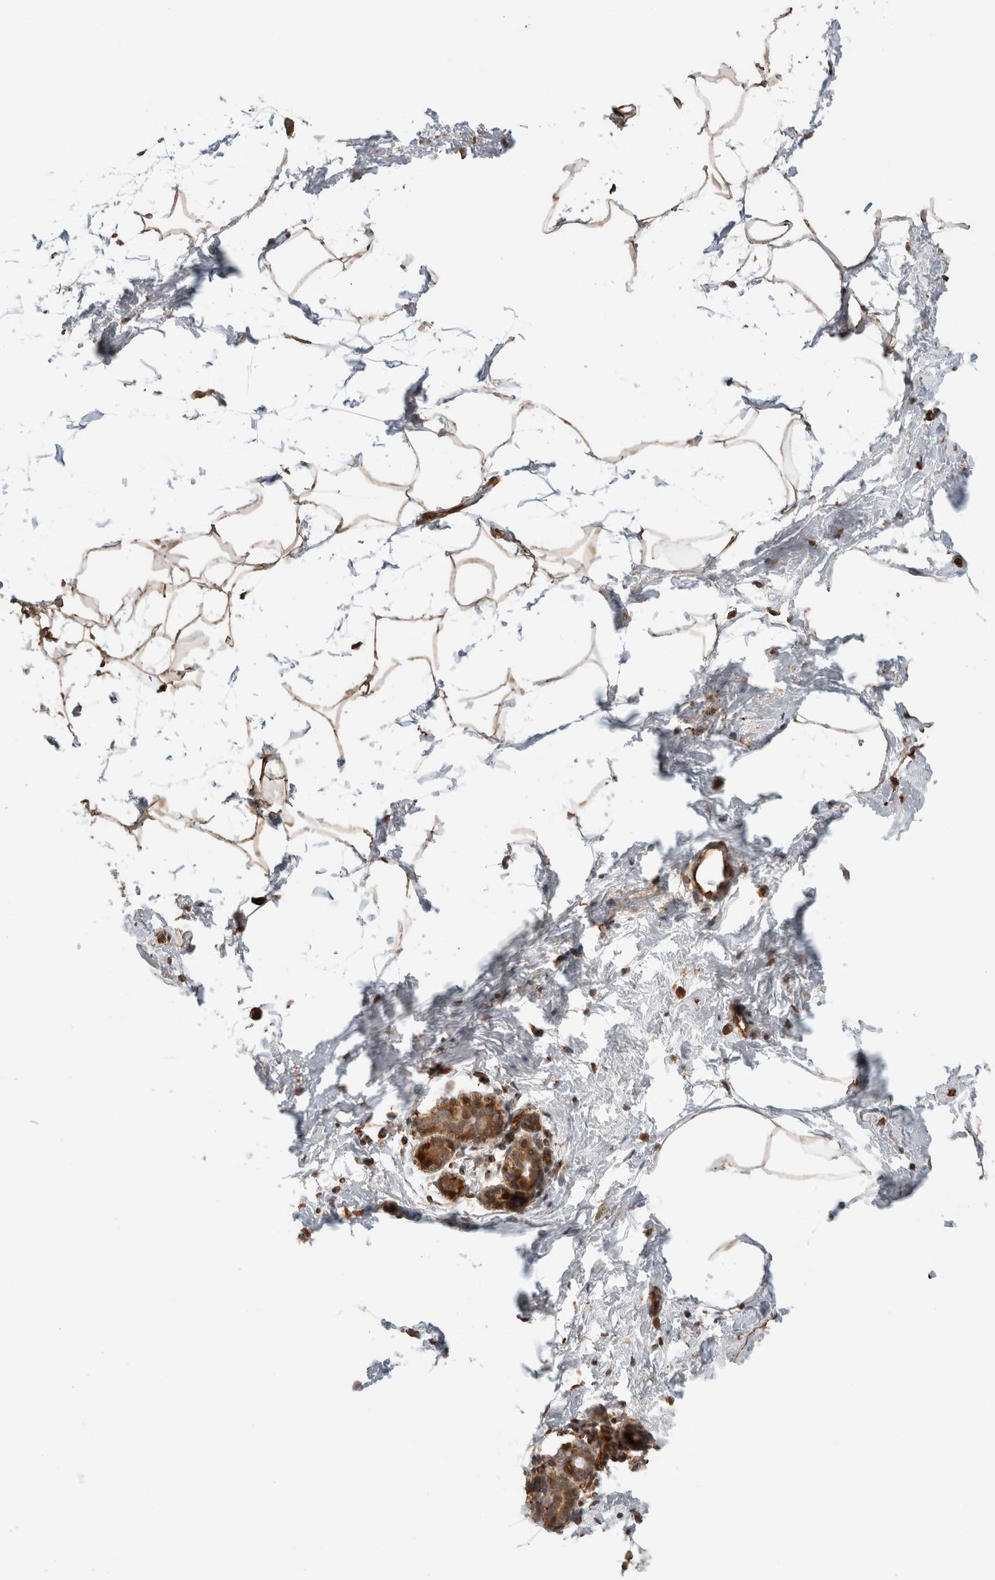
{"staining": {"intensity": "moderate", "quantity": ">75%", "location": "cytoplasmic/membranous"}, "tissue": "breast", "cell_type": "Adipocytes", "image_type": "normal", "snomed": [{"axis": "morphology", "description": "Normal tissue, NOS"}, {"axis": "topography", "description": "Breast"}], "caption": "Breast stained for a protein exhibits moderate cytoplasmic/membranous positivity in adipocytes. The staining was performed using DAB, with brown indicating positive protein expression. Nuclei are stained blue with hematoxylin.", "gene": "RAB32", "patient": {"sex": "female", "age": 62}}